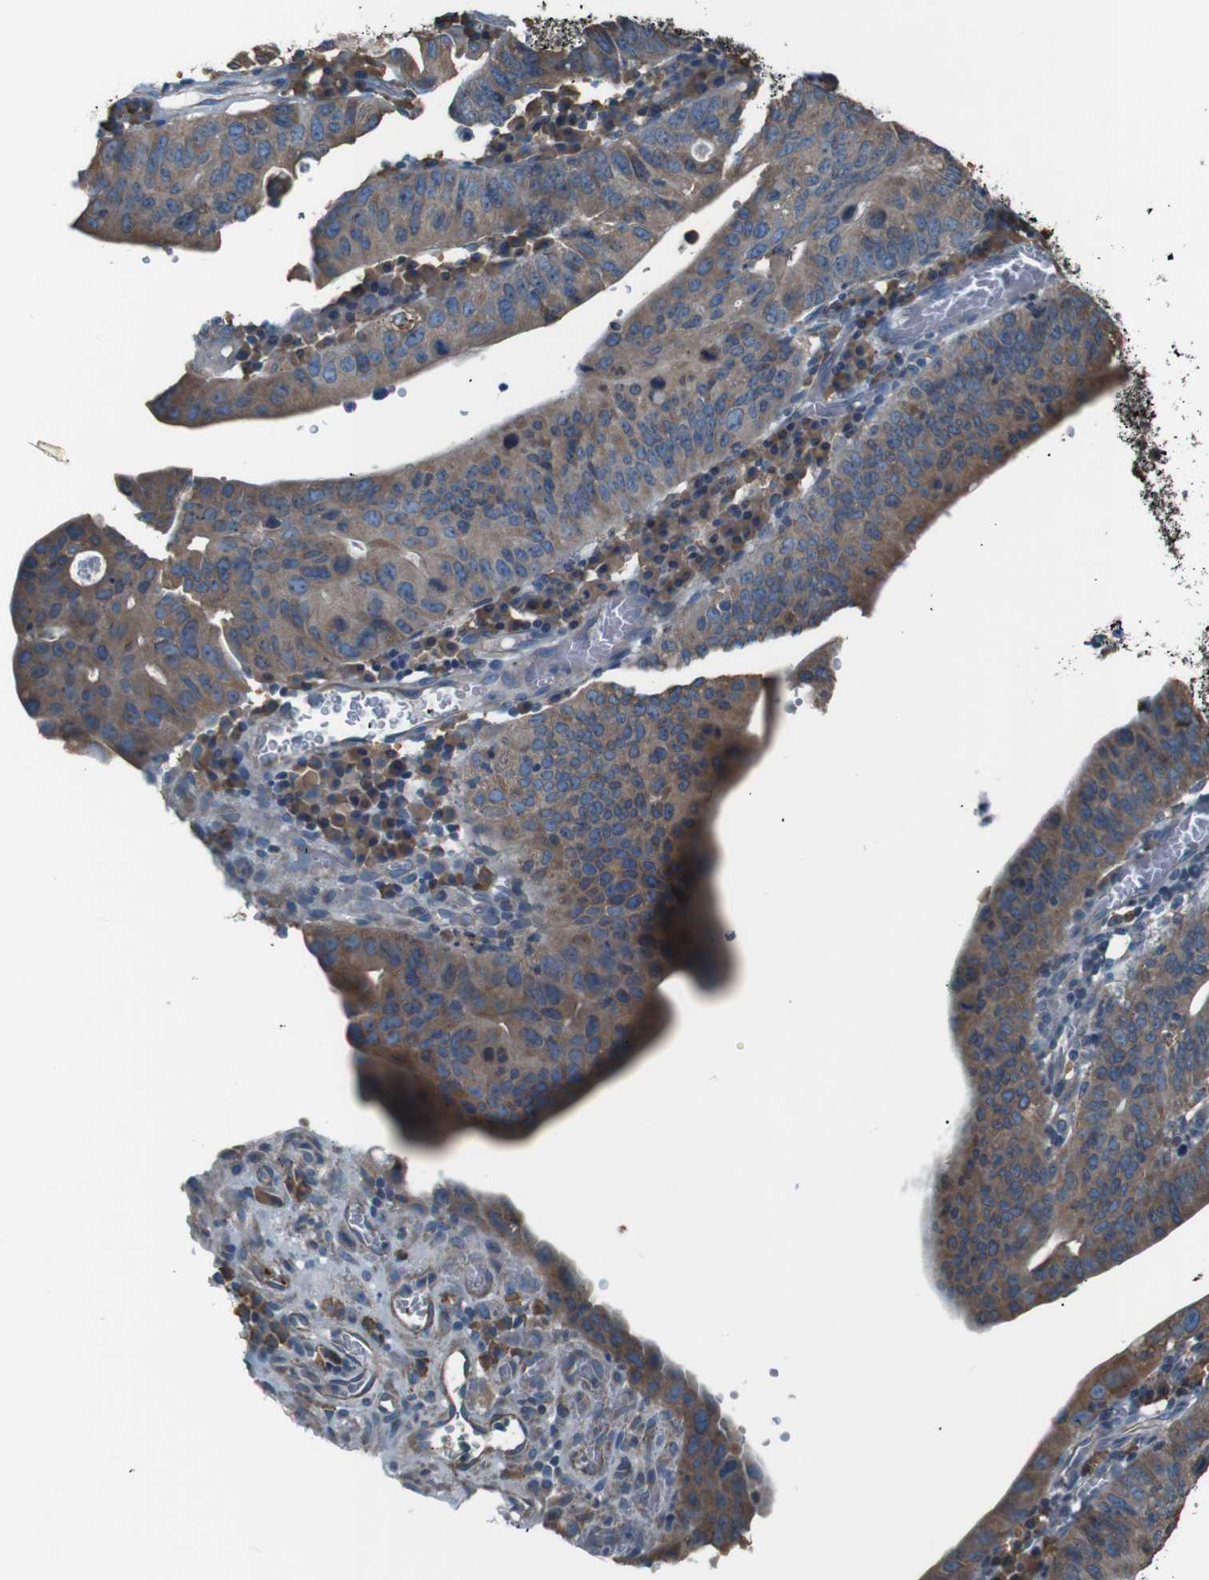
{"staining": {"intensity": "moderate", "quantity": ">75%", "location": "cytoplasmic/membranous"}, "tissue": "stomach cancer", "cell_type": "Tumor cells", "image_type": "cancer", "snomed": [{"axis": "morphology", "description": "Adenocarcinoma, NOS"}, {"axis": "topography", "description": "Stomach"}], "caption": "Immunohistochemical staining of stomach cancer exhibits medium levels of moderate cytoplasmic/membranous expression in about >75% of tumor cells.", "gene": "SIGMAR1", "patient": {"sex": "male", "age": 59}}